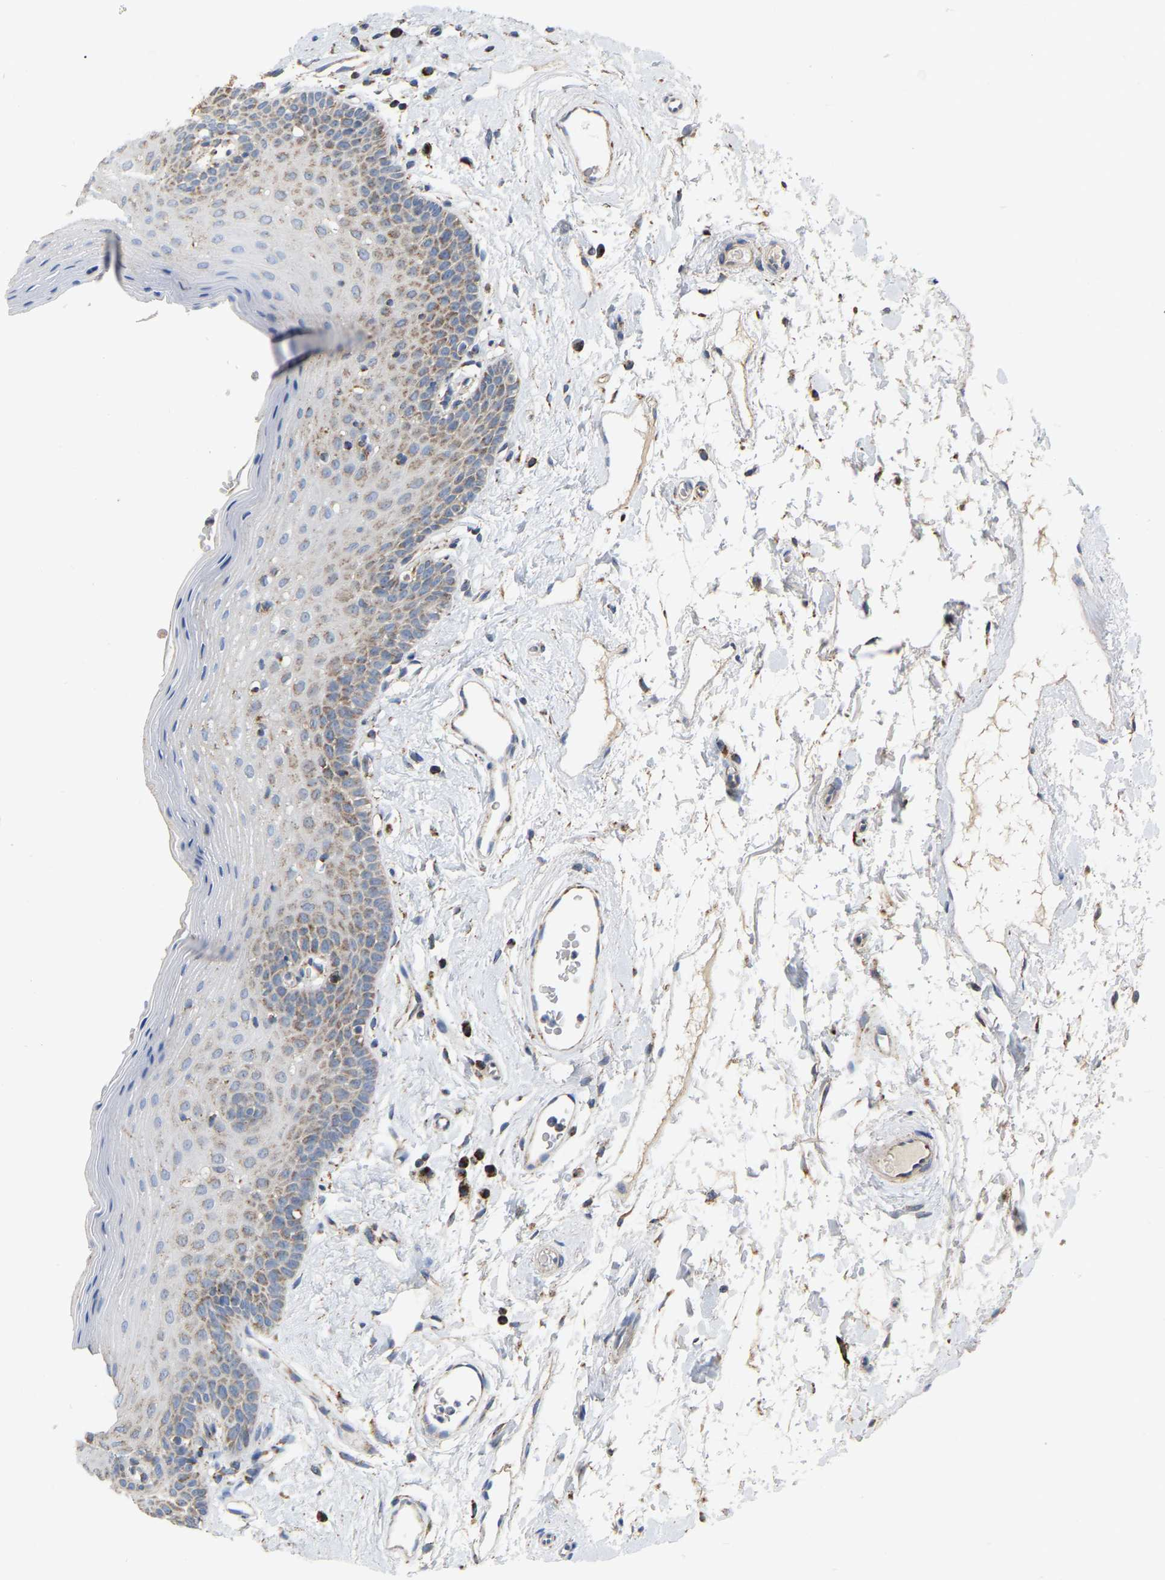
{"staining": {"intensity": "moderate", "quantity": "<25%", "location": "cytoplasmic/membranous"}, "tissue": "oral mucosa", "cell_type": "Squamous epithelial cells", "image_type": "normal", "snomed": [{"axis": "morphology", "description": "Normal tissue, NOS"}, {"axis": "topography", "description": "Oral tissue"}], "caption": "Immunohistochemistry of benign human oral mucosa shows low levels of moderate cytoplasmic/membranous staining in approximately <25% of squamous epithelial cells.", "gene": "CBLB", "patient": {"sex": "male", "age": 66}}